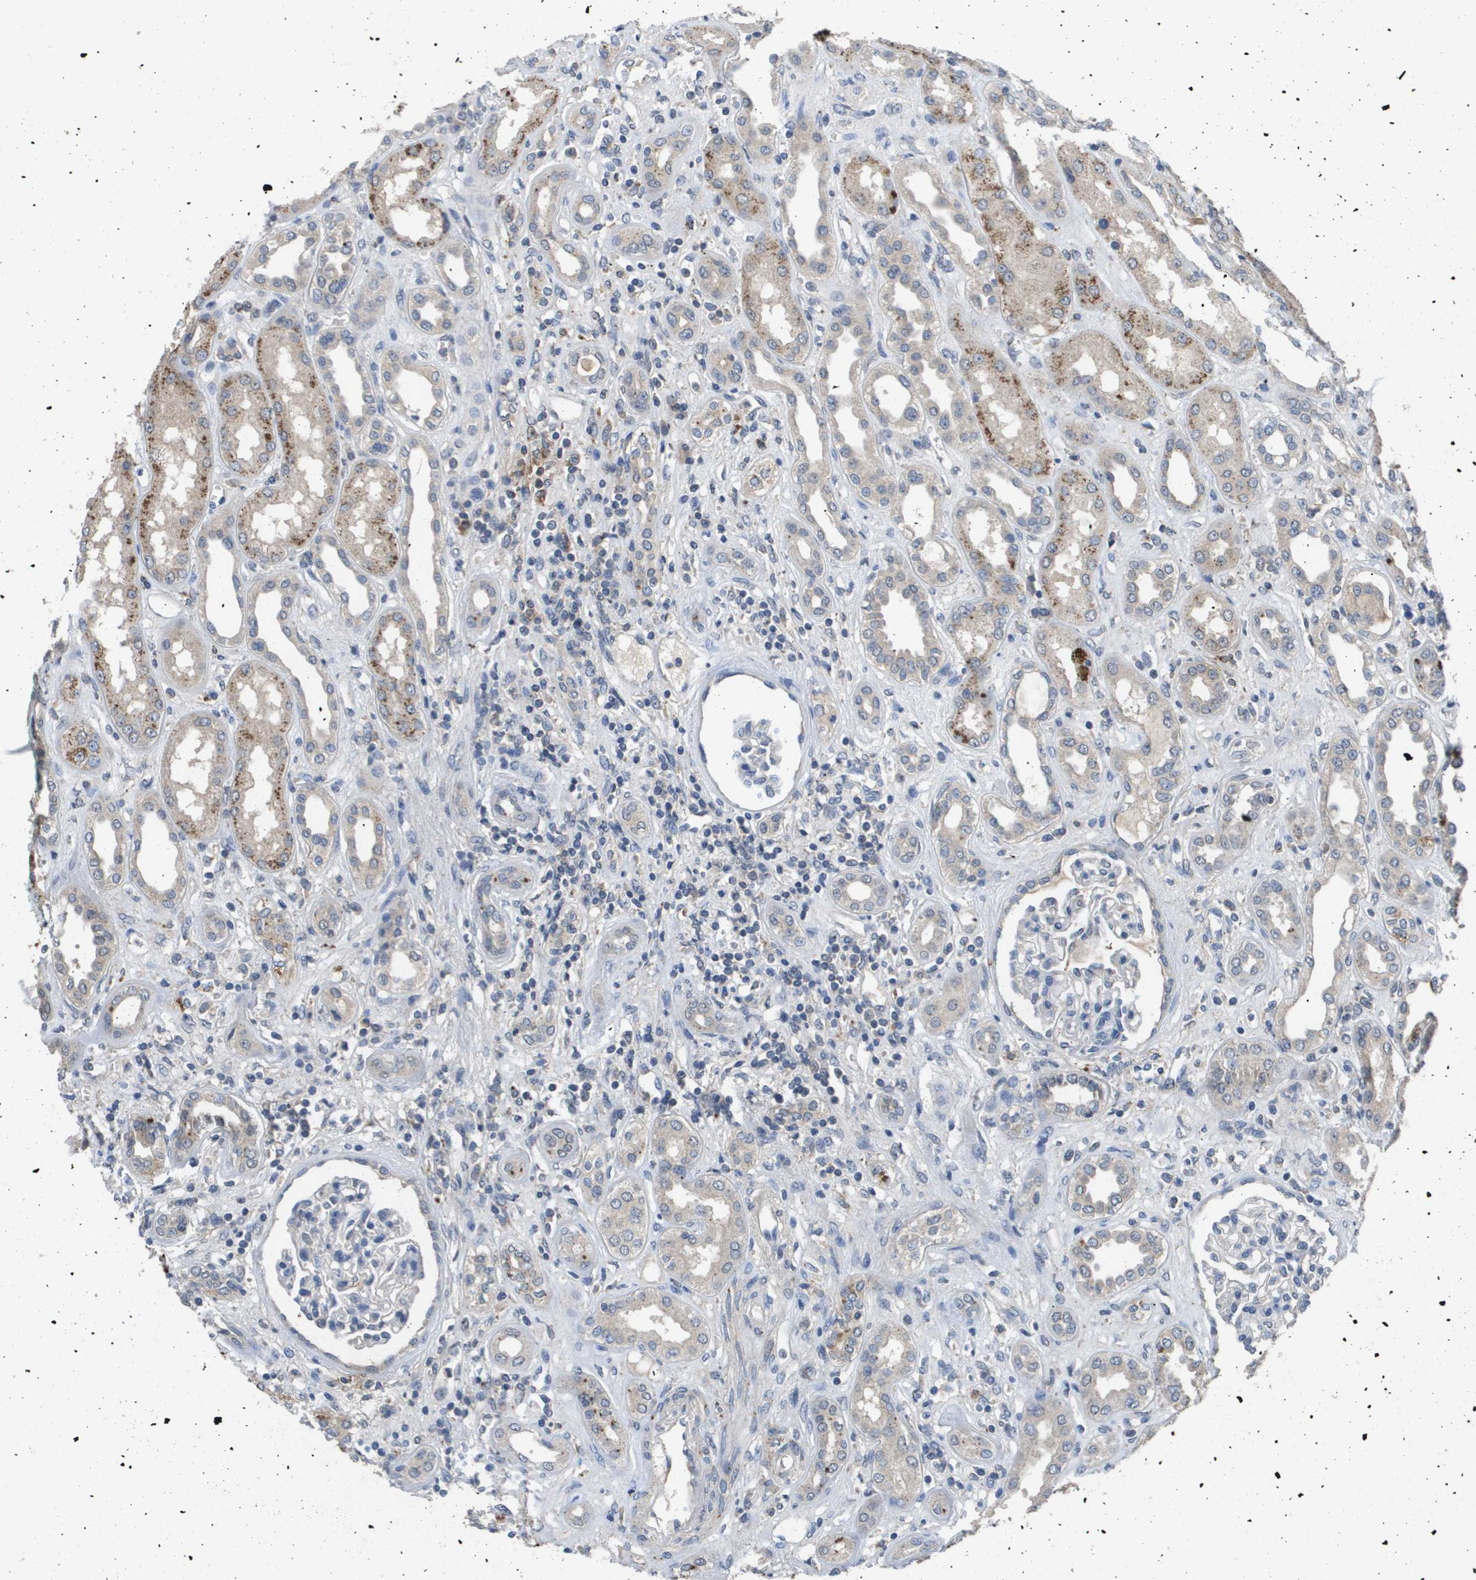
{"staining": {"intensity": "negative", "quantity": "none", "location": "none"}, "tissue": "kidney", "cell_type": "Cells in glomeruli", "image_type": "normal", "snomed": [{"axis": "morphology", "description": "Normal tissue, NOS"}, {"axis": "topography", "description": "Kidney"}], "caption": "This is a image of immunohistochemistry staining of normal kidney, which shows no expression in cells in glomeruli.", "gene": "PROC", "patient": {"sex": "male", "age": 59}}